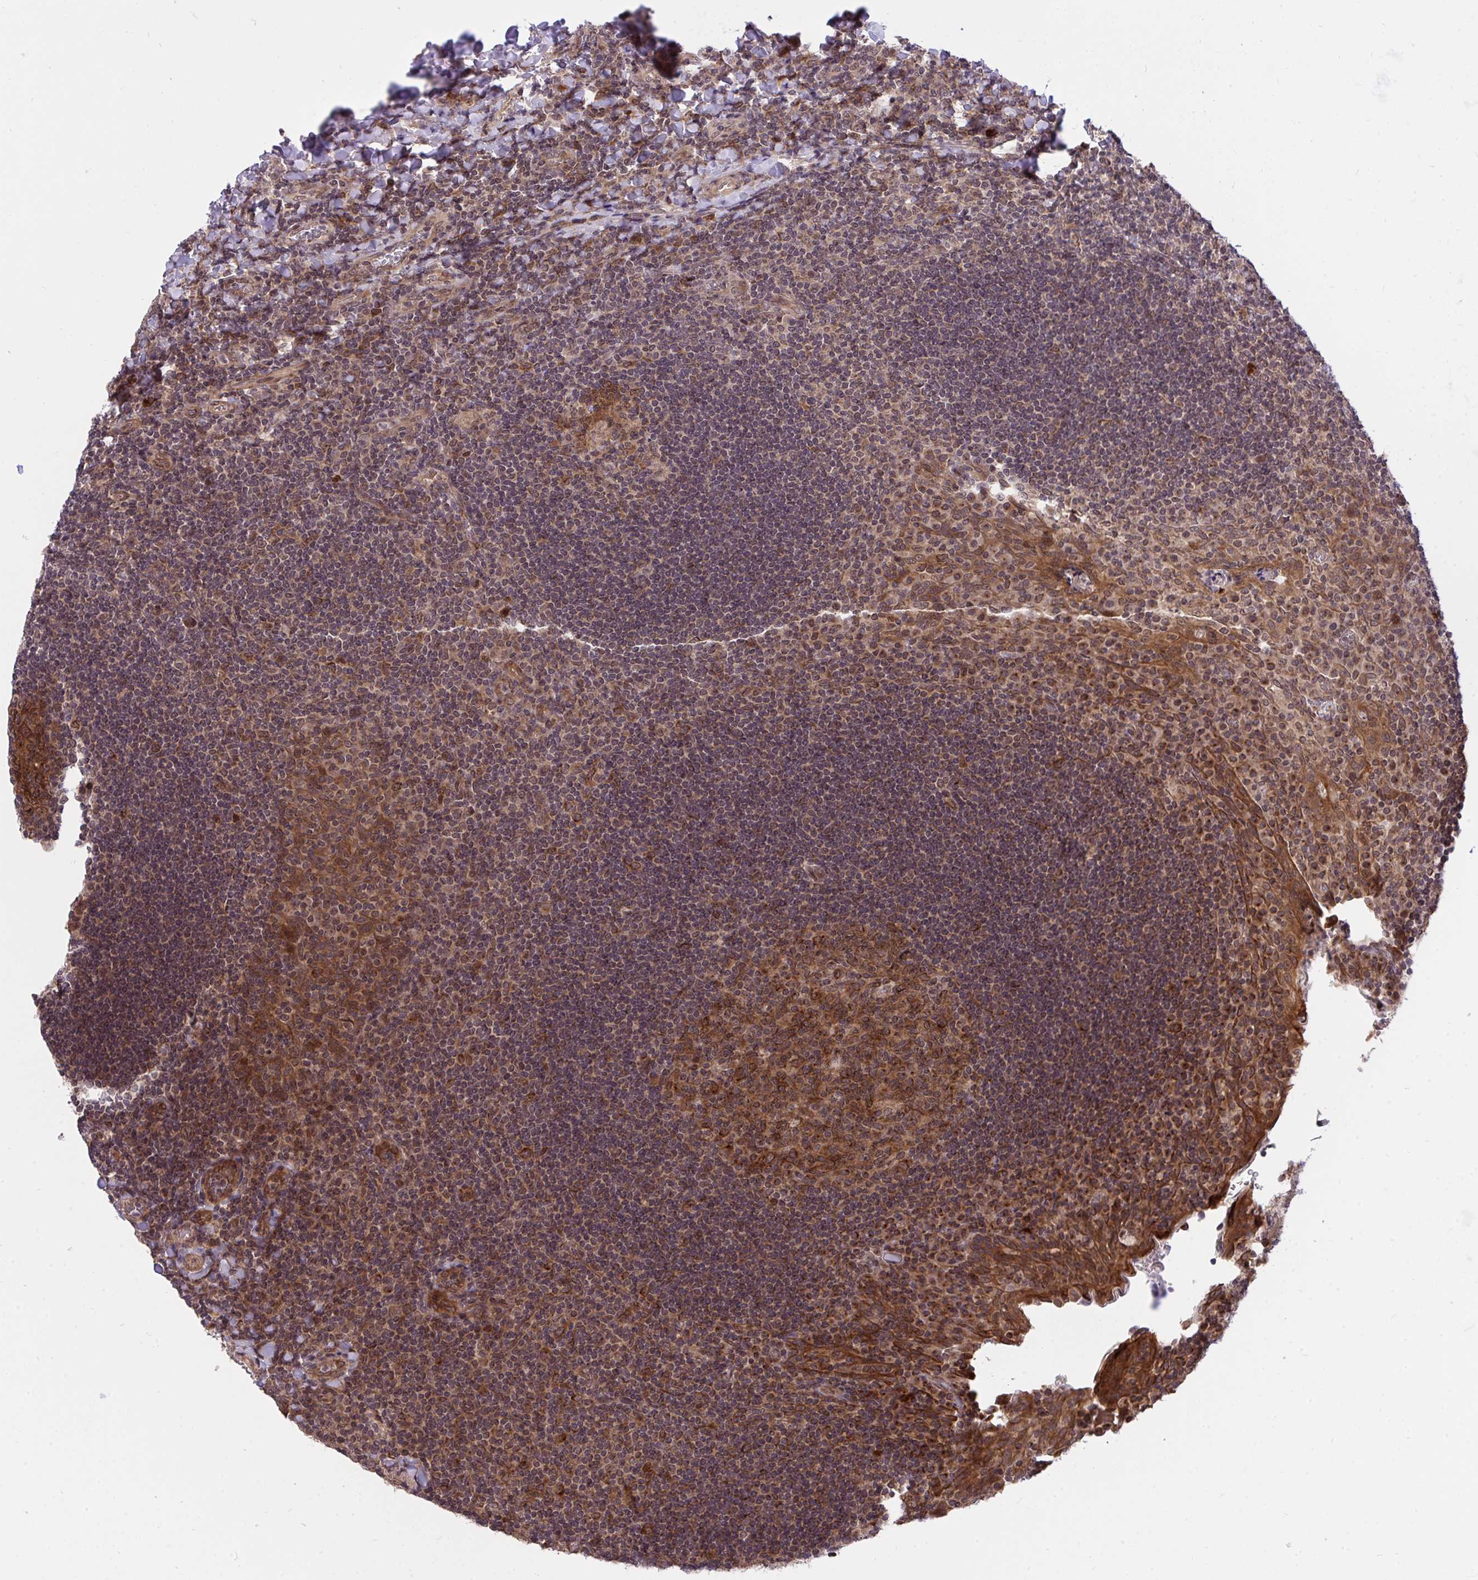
{"staining": {"intensity": "moderate", "quantity": ">75%", "location": "cytoplasmic/membranous"}, "tissue": "tonsil", "cell_type": "Germinal center cells", "image_type": "normal", "snomed": [{"axis": "morphology", "description": "Normal tissue, NOS"}, {"axis": "topography", "description": "Tonsil"}], "caption": "Germinal center cells demonstrate medium levels of moderate cytoplasmic/membranous positivity in about >75% of cells in benign tonsil. (IHC, brightfield microscopy, high magnification).", "gene": "ERI1", "patient": {"sex": "male", "age": 17}}